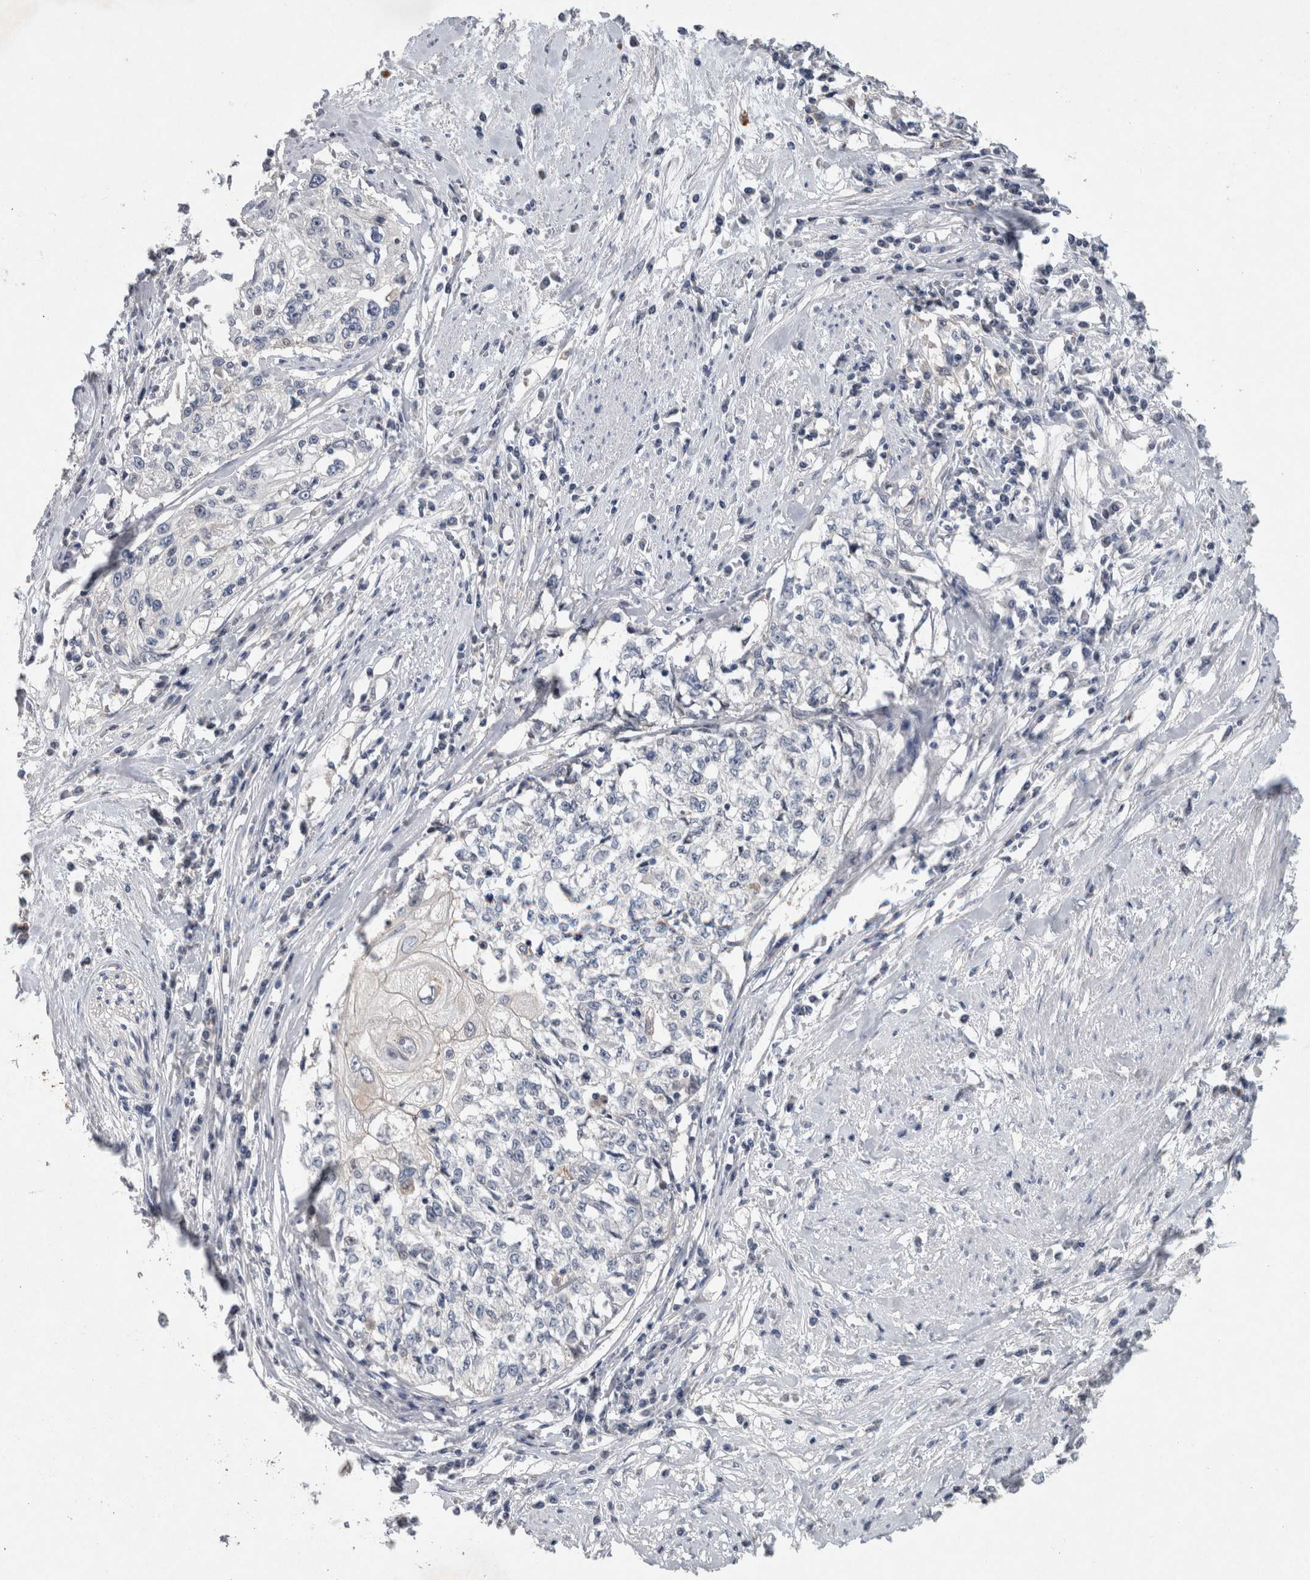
{"staining": {"intensity": "negative", "quantity": "none", "location": "none"}, "tissue": "cervical cancer", "cell_type": "Tumor cells", "image_type": "cancer", "snomed": [{"axis": "morphology", "description": "Squamous cell carcinoma, NOS"}, {"axis": "topography", "description": "Cervix"}], "caption": "IHC of human squamous cell carcinoma (cervical) exhibits no expression in tumor cells.", "gene": "HEXD", "patient": {"sex": "female", "age": 57}}